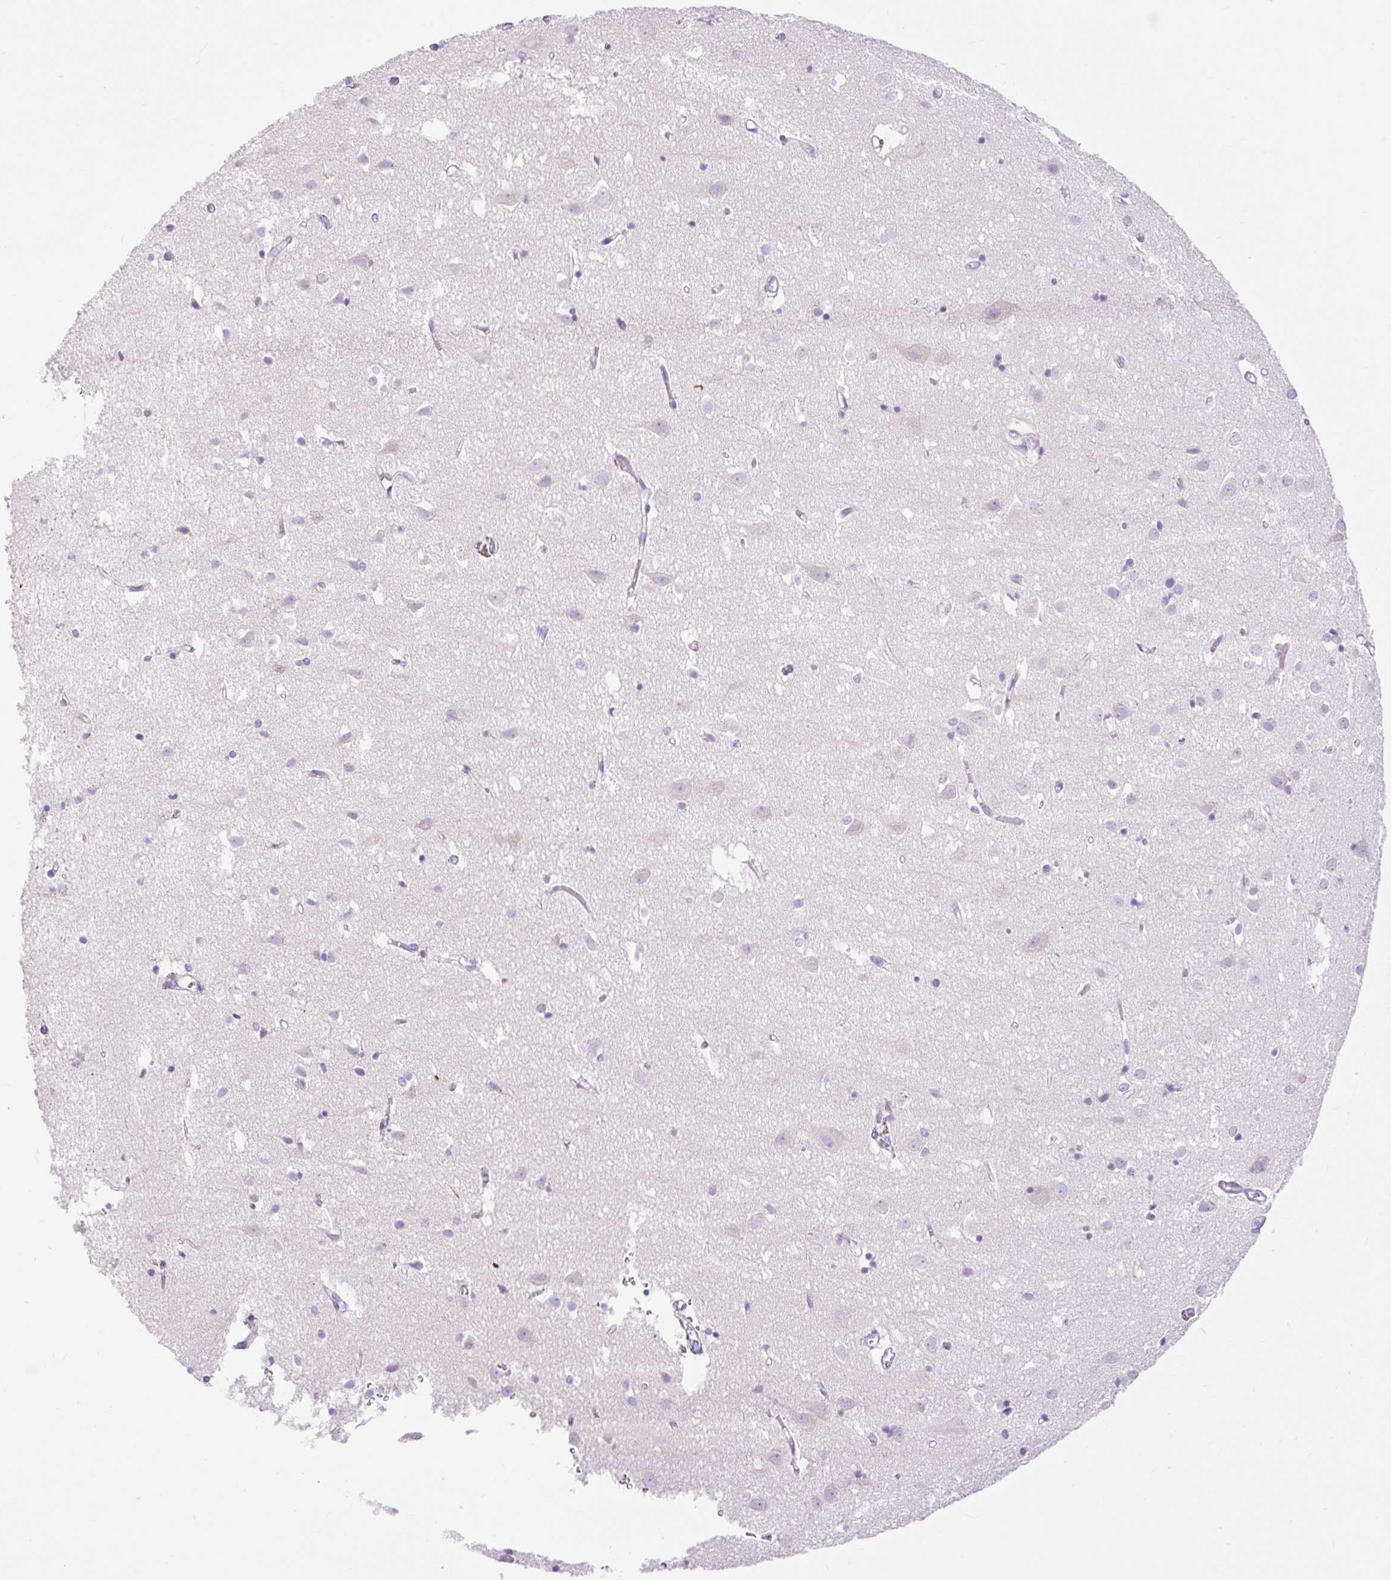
{"staining": {"intensity": "negative", "quantity": "none", "location": "none"}, "tissue": "cerebral cortex", "cell_type": "Endothelial cells", "image_type": "normal", "snomed": [{"axis": "morphology", "description": "Normal tissue, NOS"}, {"axis": "topography", "description": "Cerebral cortex"}], "caption": "This is a image of immunohistochemistry (IHC) staining of unremarkable cerebral cortex, which shows no positivity in endothelial cells. (DAB IHC with hematoxylin counter stain).", "gene": "SLC25A40", "patient": {"sex": "male", "age": 70}}